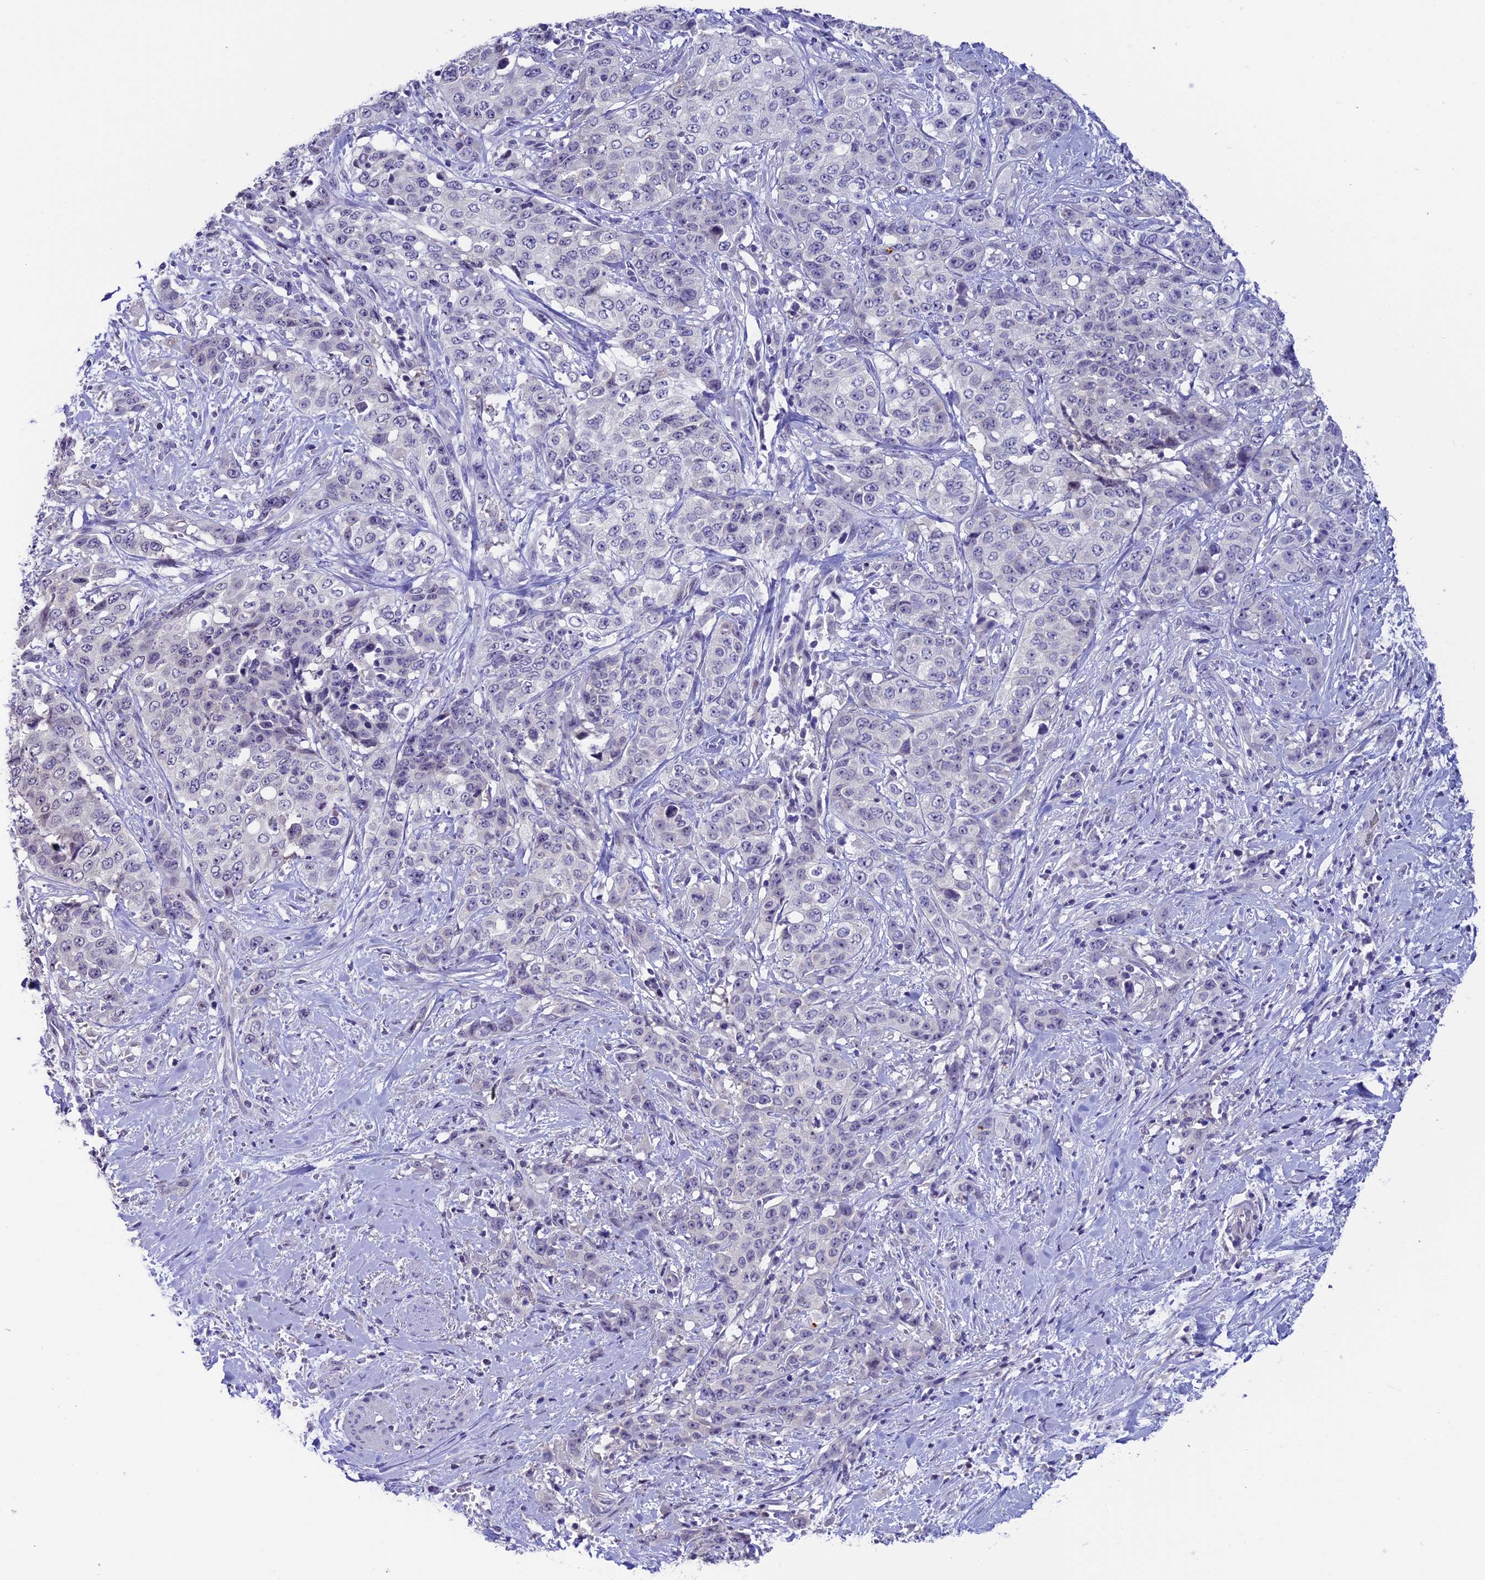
{"staining": {"intensity": "negative", "quantity": "none", "location": "none"}, "tissue": "stomach cancer", "cell_type": "Tumor cells", "image_type": "cancer", "snomed": [{"axis": "morphology", "description": "Adenocarcinoma, NOS"}, {"axis": "topography", "description": "Stomach, upper"}], "caption": "Protein analysis of adenocarcinoma (stomach) exhibits no significant expression in tumor cells.", "gene": "SLC10A1", "patient": {"sex": "male", "age": 62}}